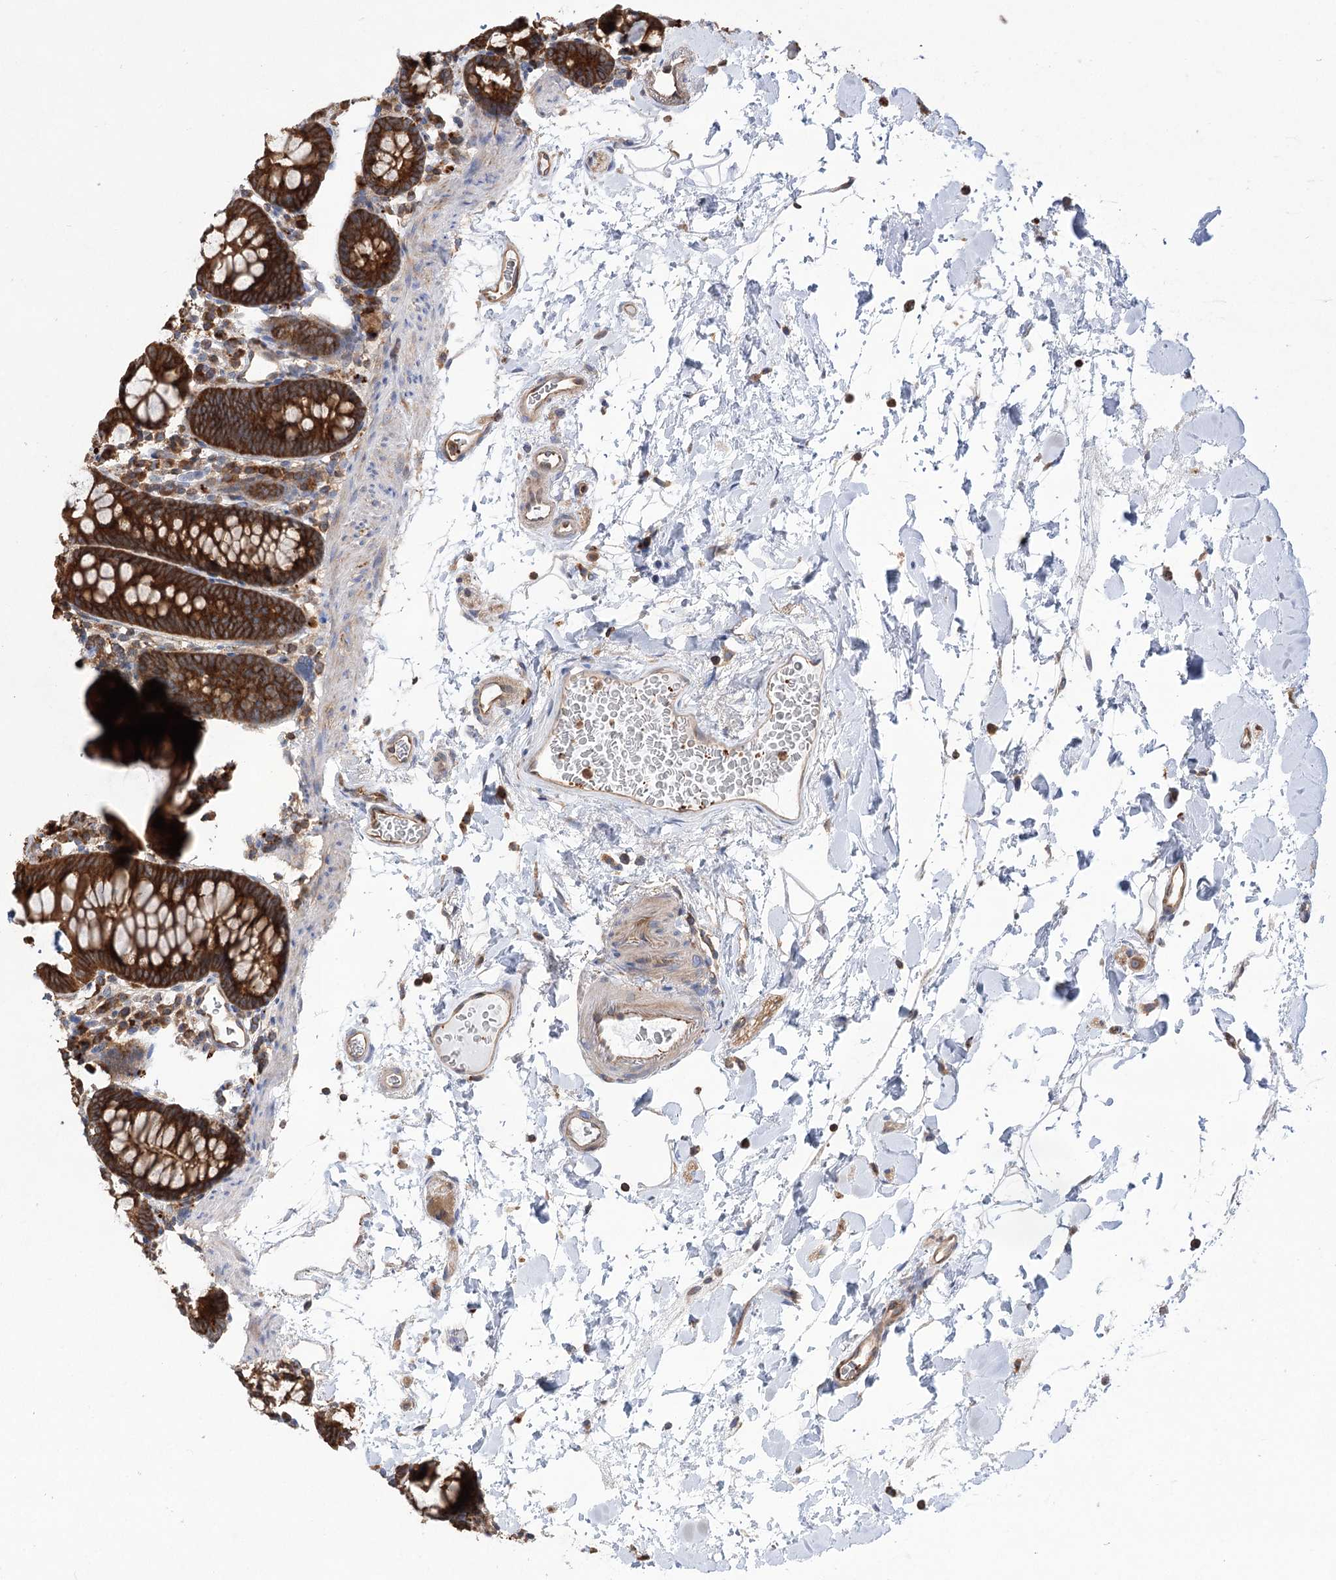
{"staining": {"intensity": "moderate", "quantity": ">75%", "location": "cytoplasmic/membranous"}, "tissue": "colon", "cell_type": "Endothelial cells", "image_type": "normal", "snomed": [{"axis": "morphology", "description": "Normal tissue, NOS"}, {"axis": "topography", "description": "Colon"}], "caption": "IHC staining of normal colon, which reveals medium levels of moderate cytoplasmic/membranous positivity in about >75% of endothelial cells indicating moderate cytoplasmic/membranous protein positivity. The staining was performed using DAB (brown) for protein detection and nuclei were counterstained in hematoxylin (blue).", "gene": "VPS37B", "patient": {"sex": "male", "age": 75}}